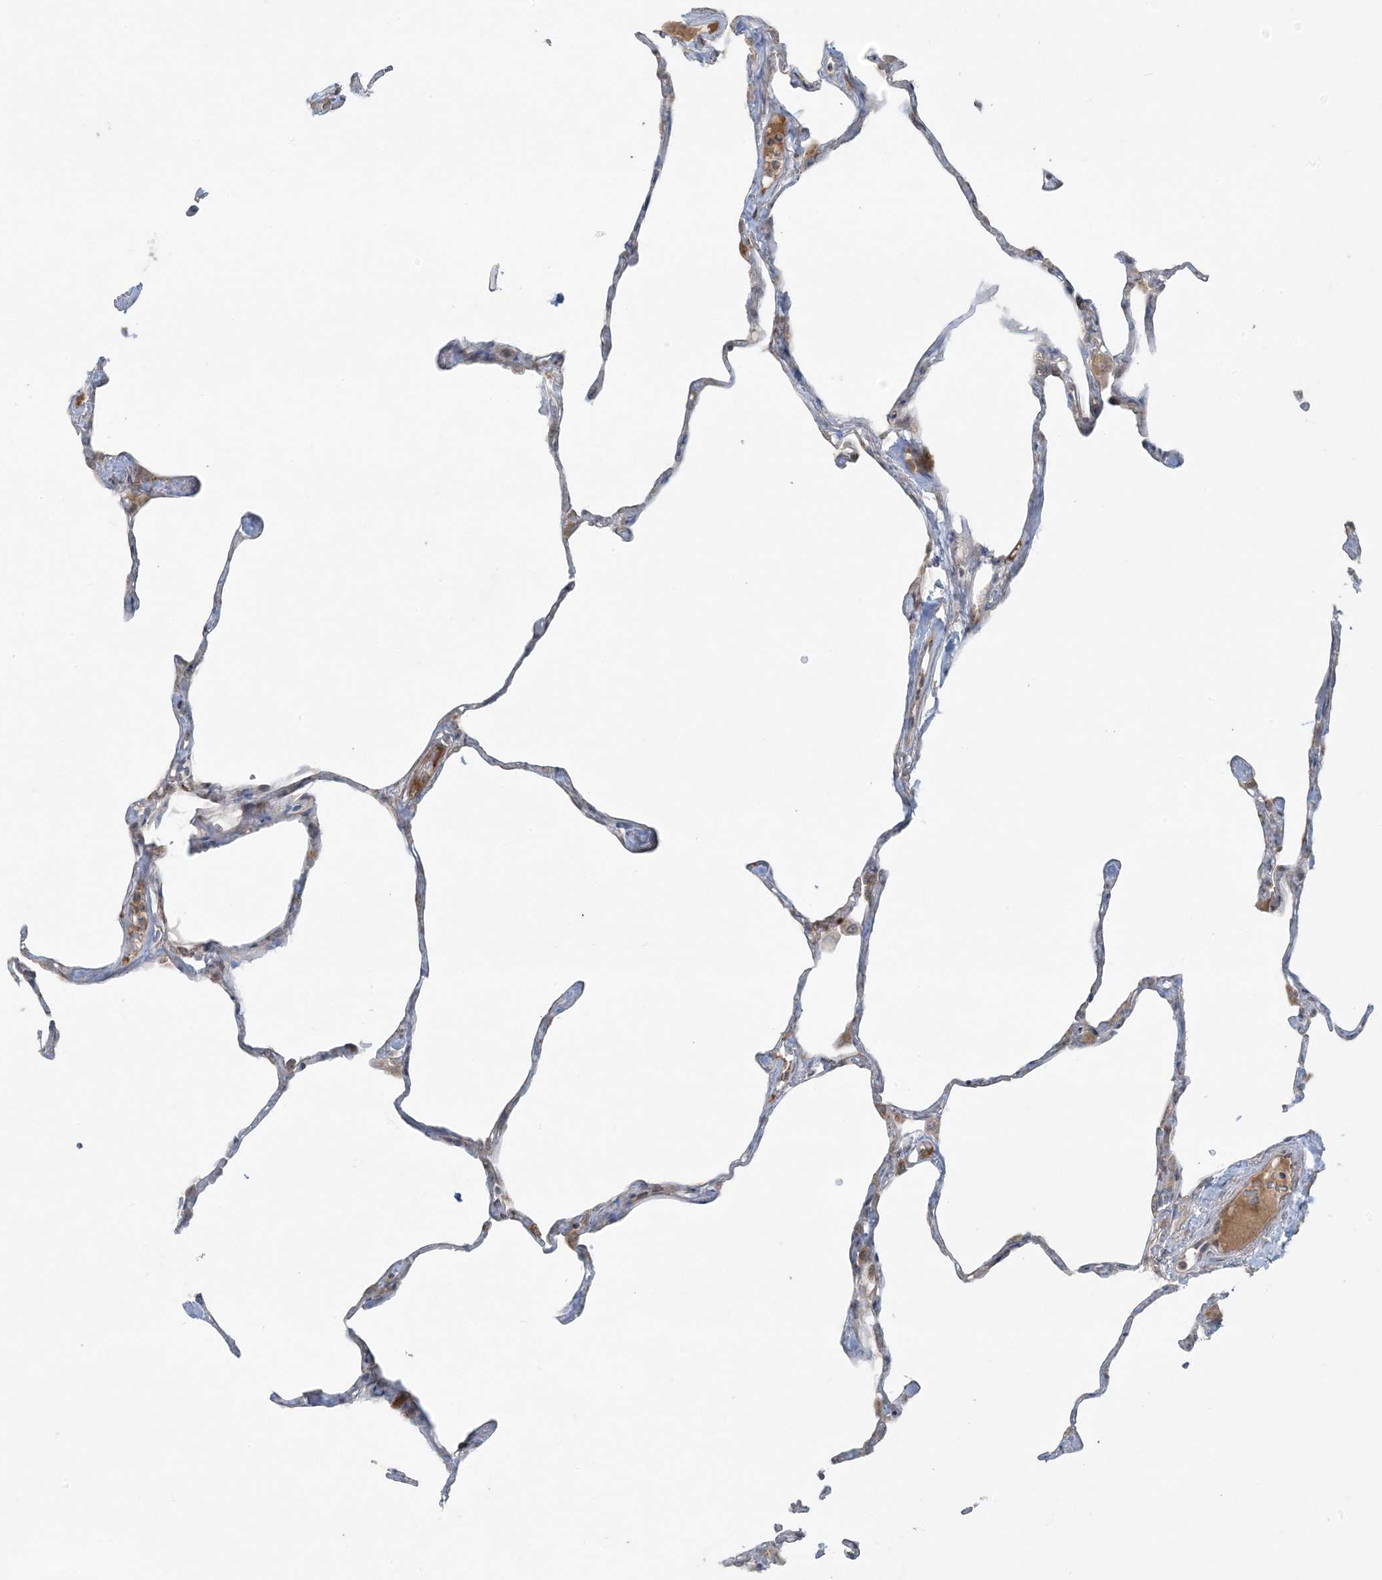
{"staining": {"intensity": "negative", "quantity": "none", "location": "none"}, "tissue": "lung", "cell_type": "Alveolar cells", "image_type": "normal", "snomed": [{"axis": "morphology", "description": "Normal tissue, NOS"}, {"axis": "topography", "description": "Lung"}], "caption": "Immunohistochemistry of unremarkable lung displays no staining in alveolar cells. The staining was performed using DAB to visualize the protein expression in brown, while the nuclei were stained in blue with hematoxylin (Magnification: 20x).", "gene": "ZNF263", "patient": {"sex": "male", "age": 65}}